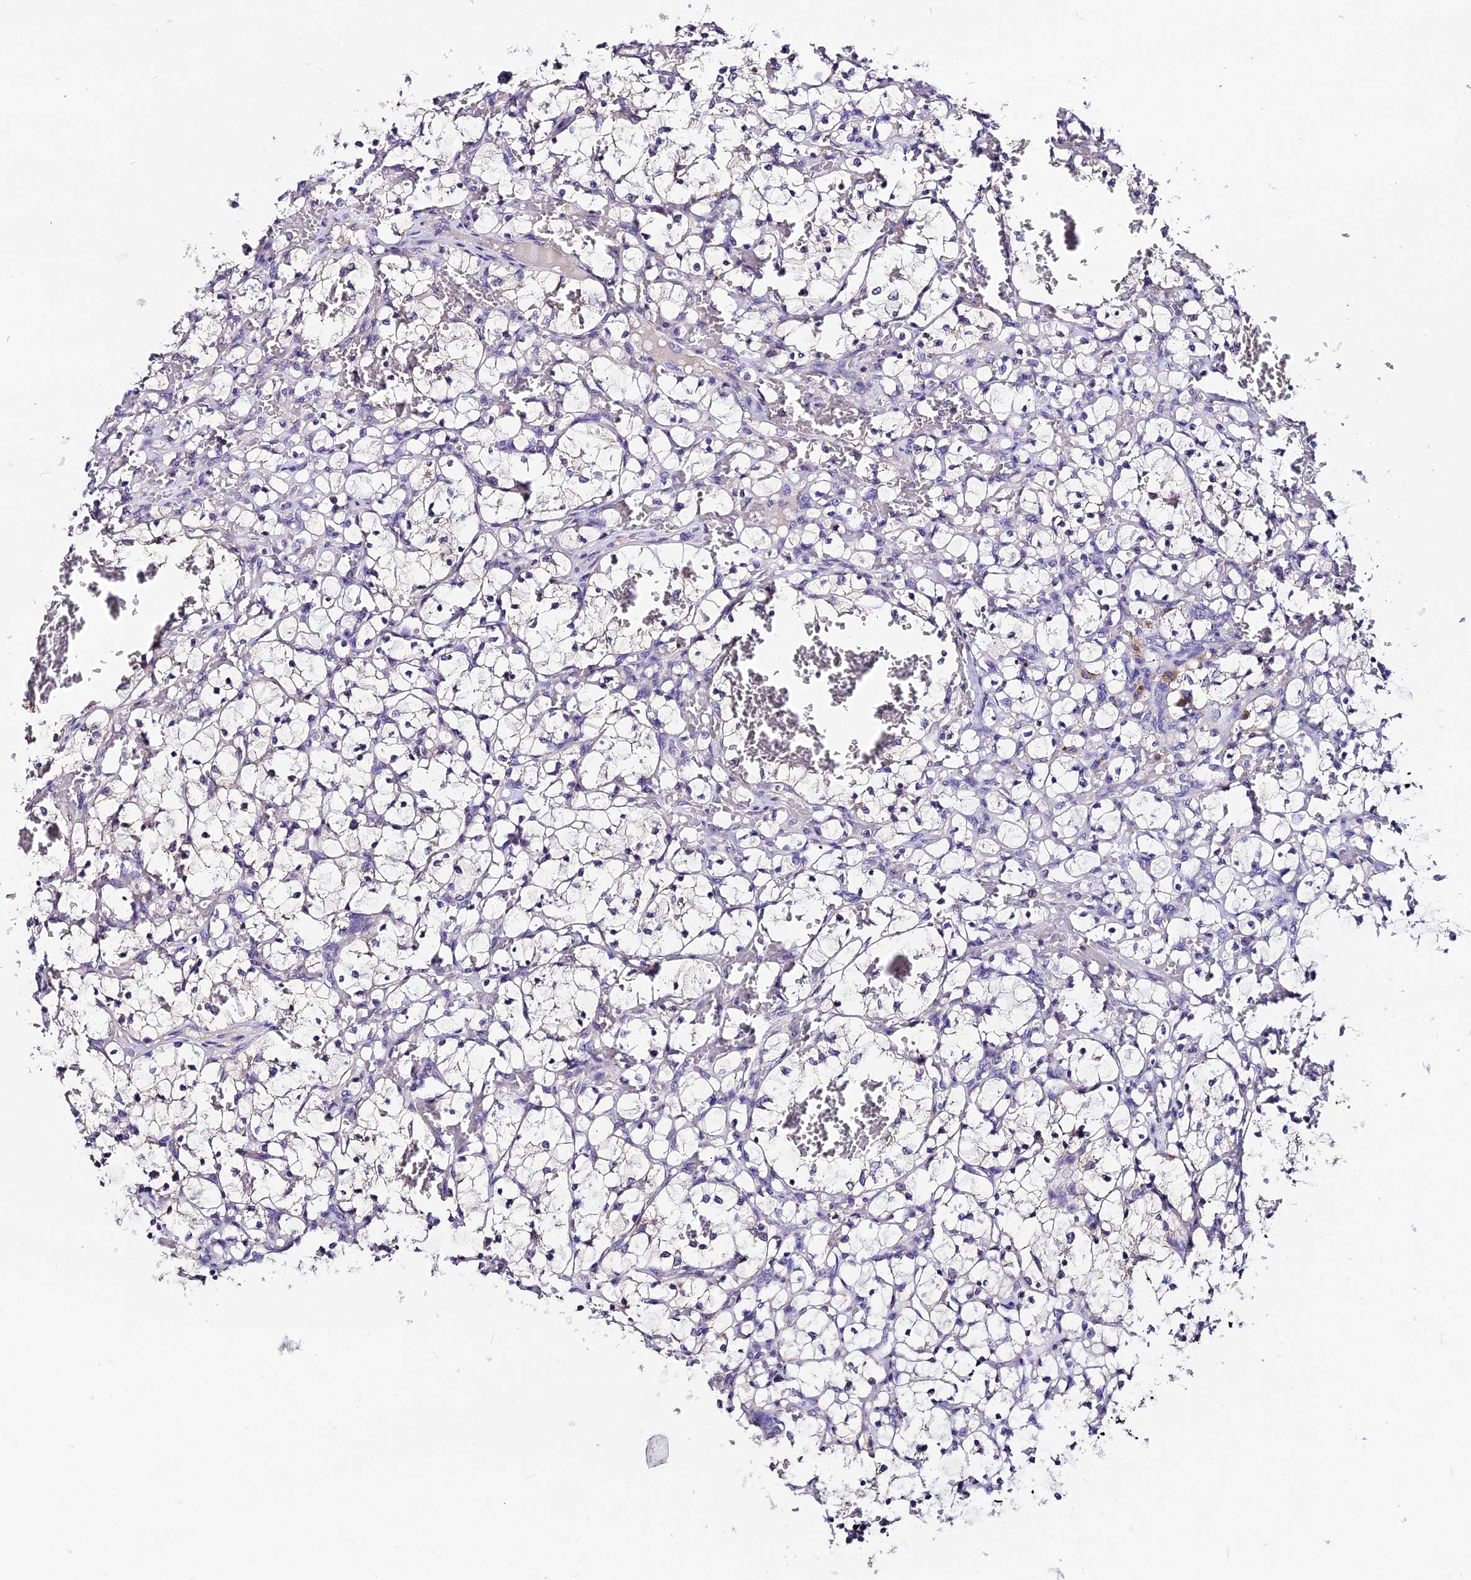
{"staining": {"intensity": "negative", "quantity": "none", "location": "none"}, "tissue": "renal cancer", "cell_type": "Tumor cells", "image_type": "cancer", "snomed": [{"axis": "morphology", "description": "Adenocarcinoma, NOS"}, {"axis": "topography", "description": "Kidney"}], "caption": "The histopathology image shows no significant positivity in tumor cells of renal cancer.", "gene": "LGALS7", "patient": {"sex": "female", "age": 69}}